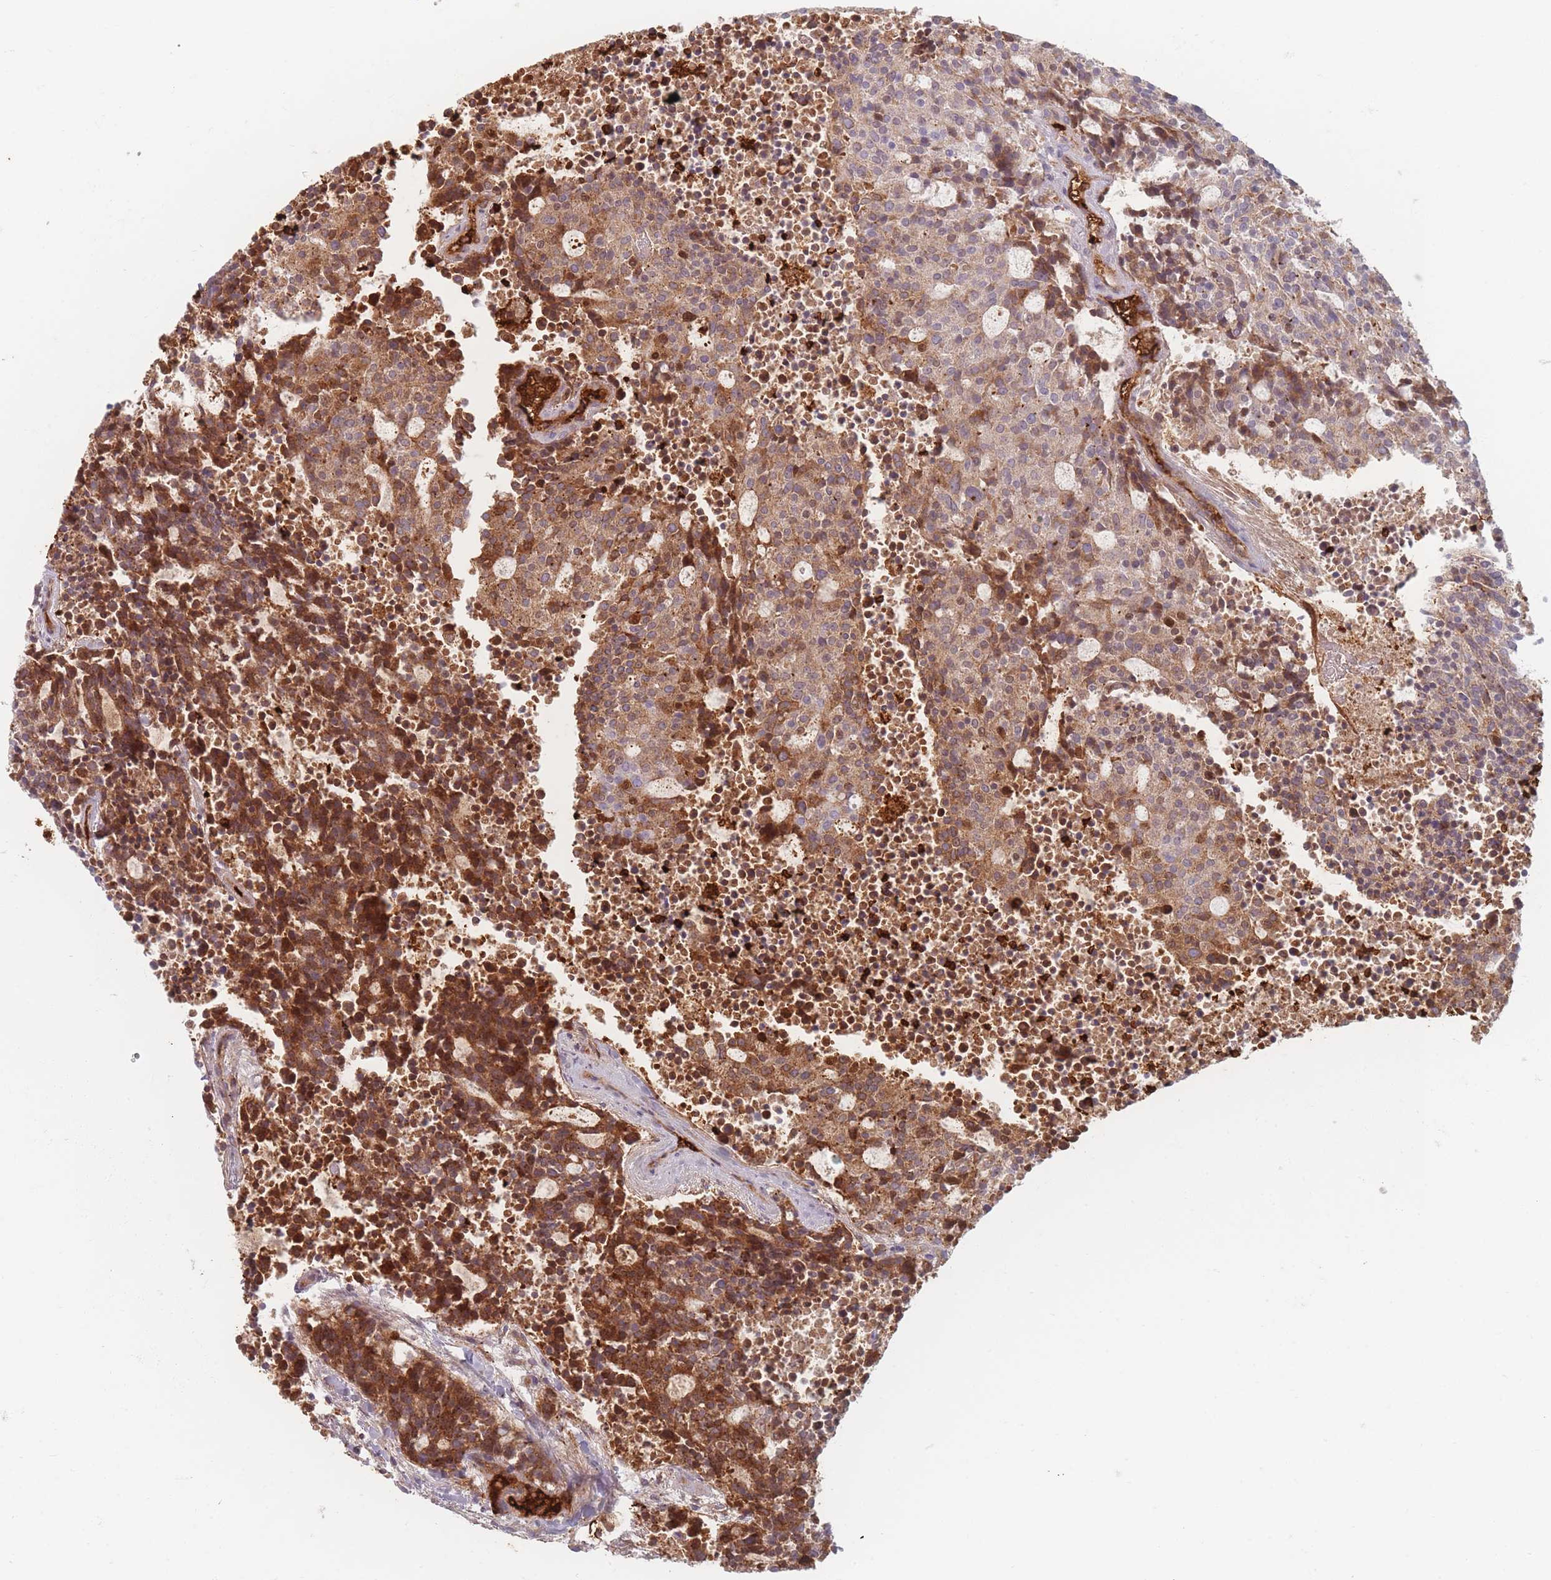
{"staining": {"intensity": "strong", "quantity": "25%-75%", "location": "cytoplasmic/membranous"}, "tissue": "carcinoid", "cell_type": "Tumor cells", "image_type": "cancer", "snomed": [{"axis": "morphology", "description": "Carcinoid, malignant, NOS"}, {"axis": "topography", "description": "Pancreas"}], "caption": "The photomicrograph shows a brown stain indicating the presence of a protein in the cytoplasmic/membranous of tumor cells in carcinoid. (Brightfield microscopy of DAB IHC at high magnification).", "gene": "SLC2A6", "patient": {"sex": "female", "age": 54}}